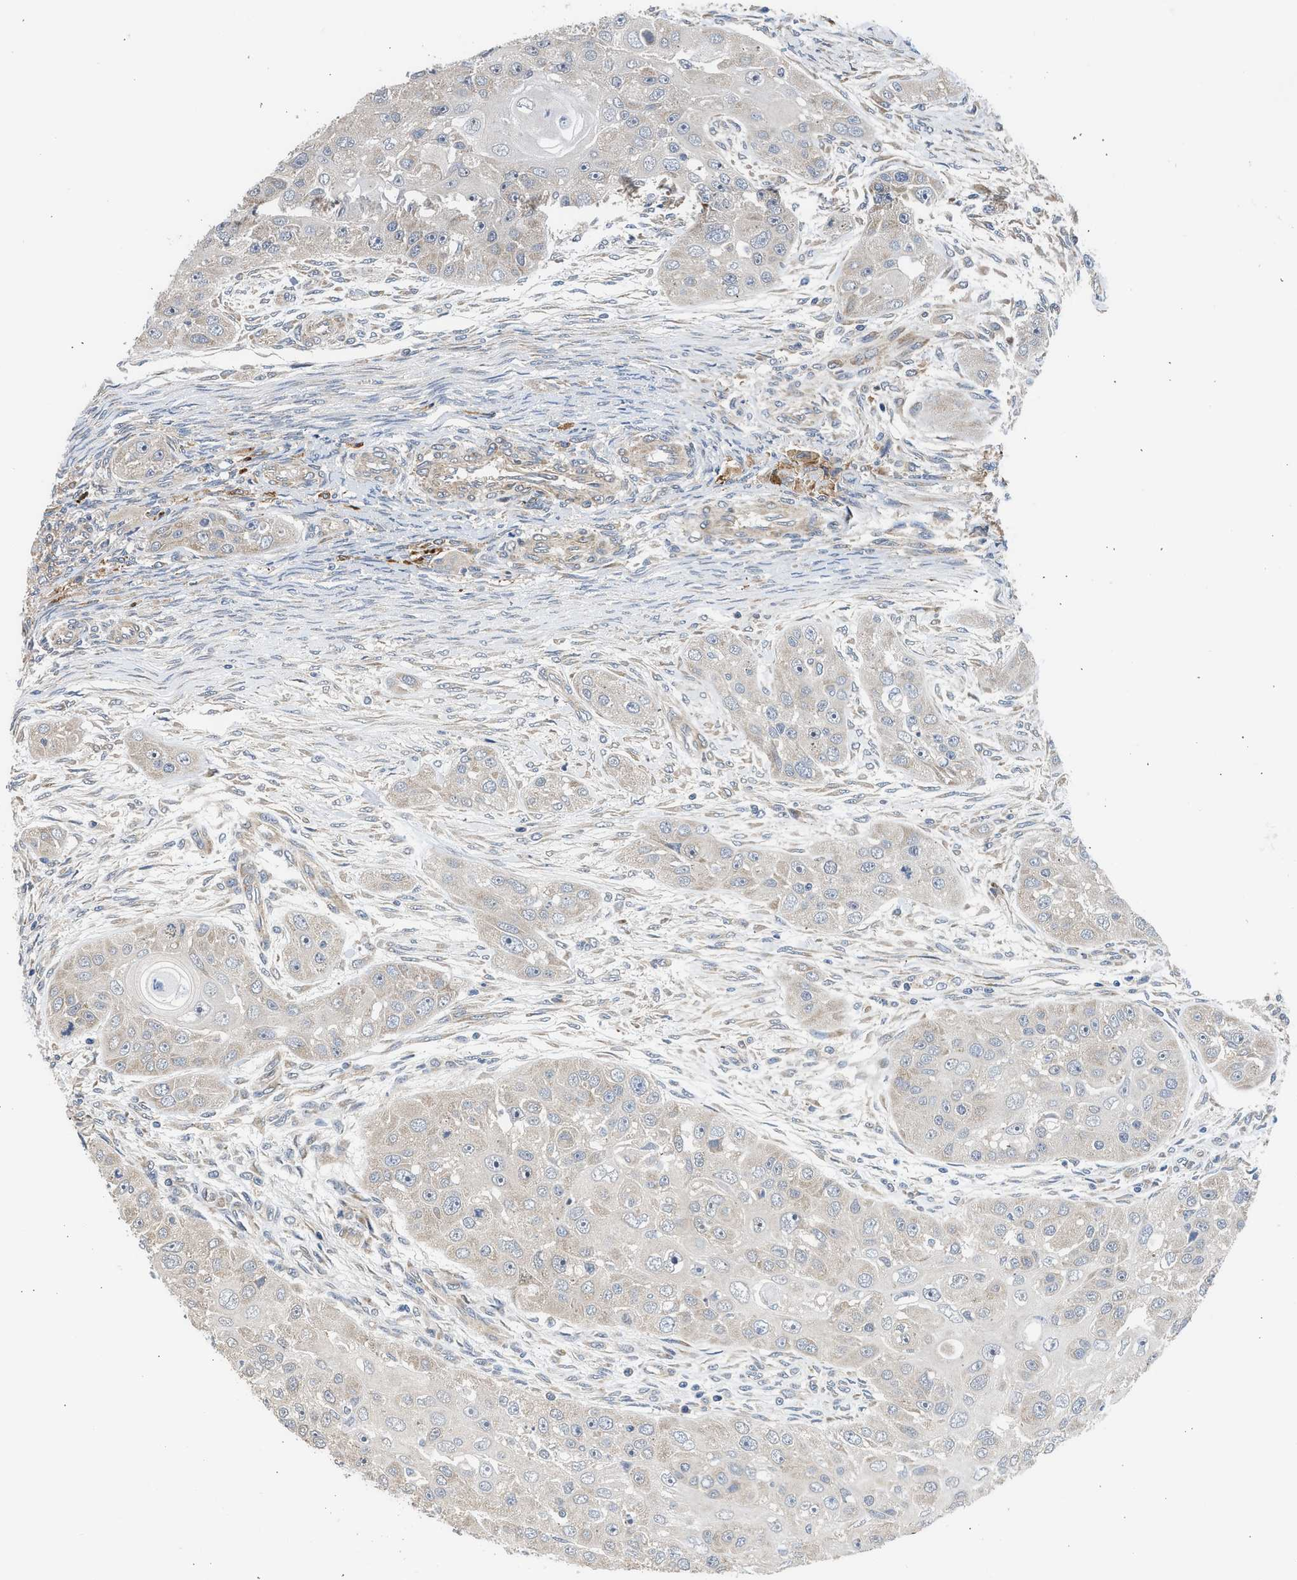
{"staining": {"intensity": "negative", "quantity": "none", "location": "none"}, "tissue": "head and neck cancer", "cell_type": "Tumor cells", "image_type": "cancer", "snomed": [{"axis": "morphology", "description": "Normal tissue, NOS"}, {"axis": "morphology", "description": "Squamous cell carcinoma, NOS"}, {"axis": "topography", "description": "Skeletal muscle"}, {"axis": "topography", "description": "Head-Neck"}], "caption": "This is an IHC photomicrograph of human head and neck cancer. There is no expression in tumor cells.", "gene": "POLG2", "patient": {"sex": "male", "age": 51}}